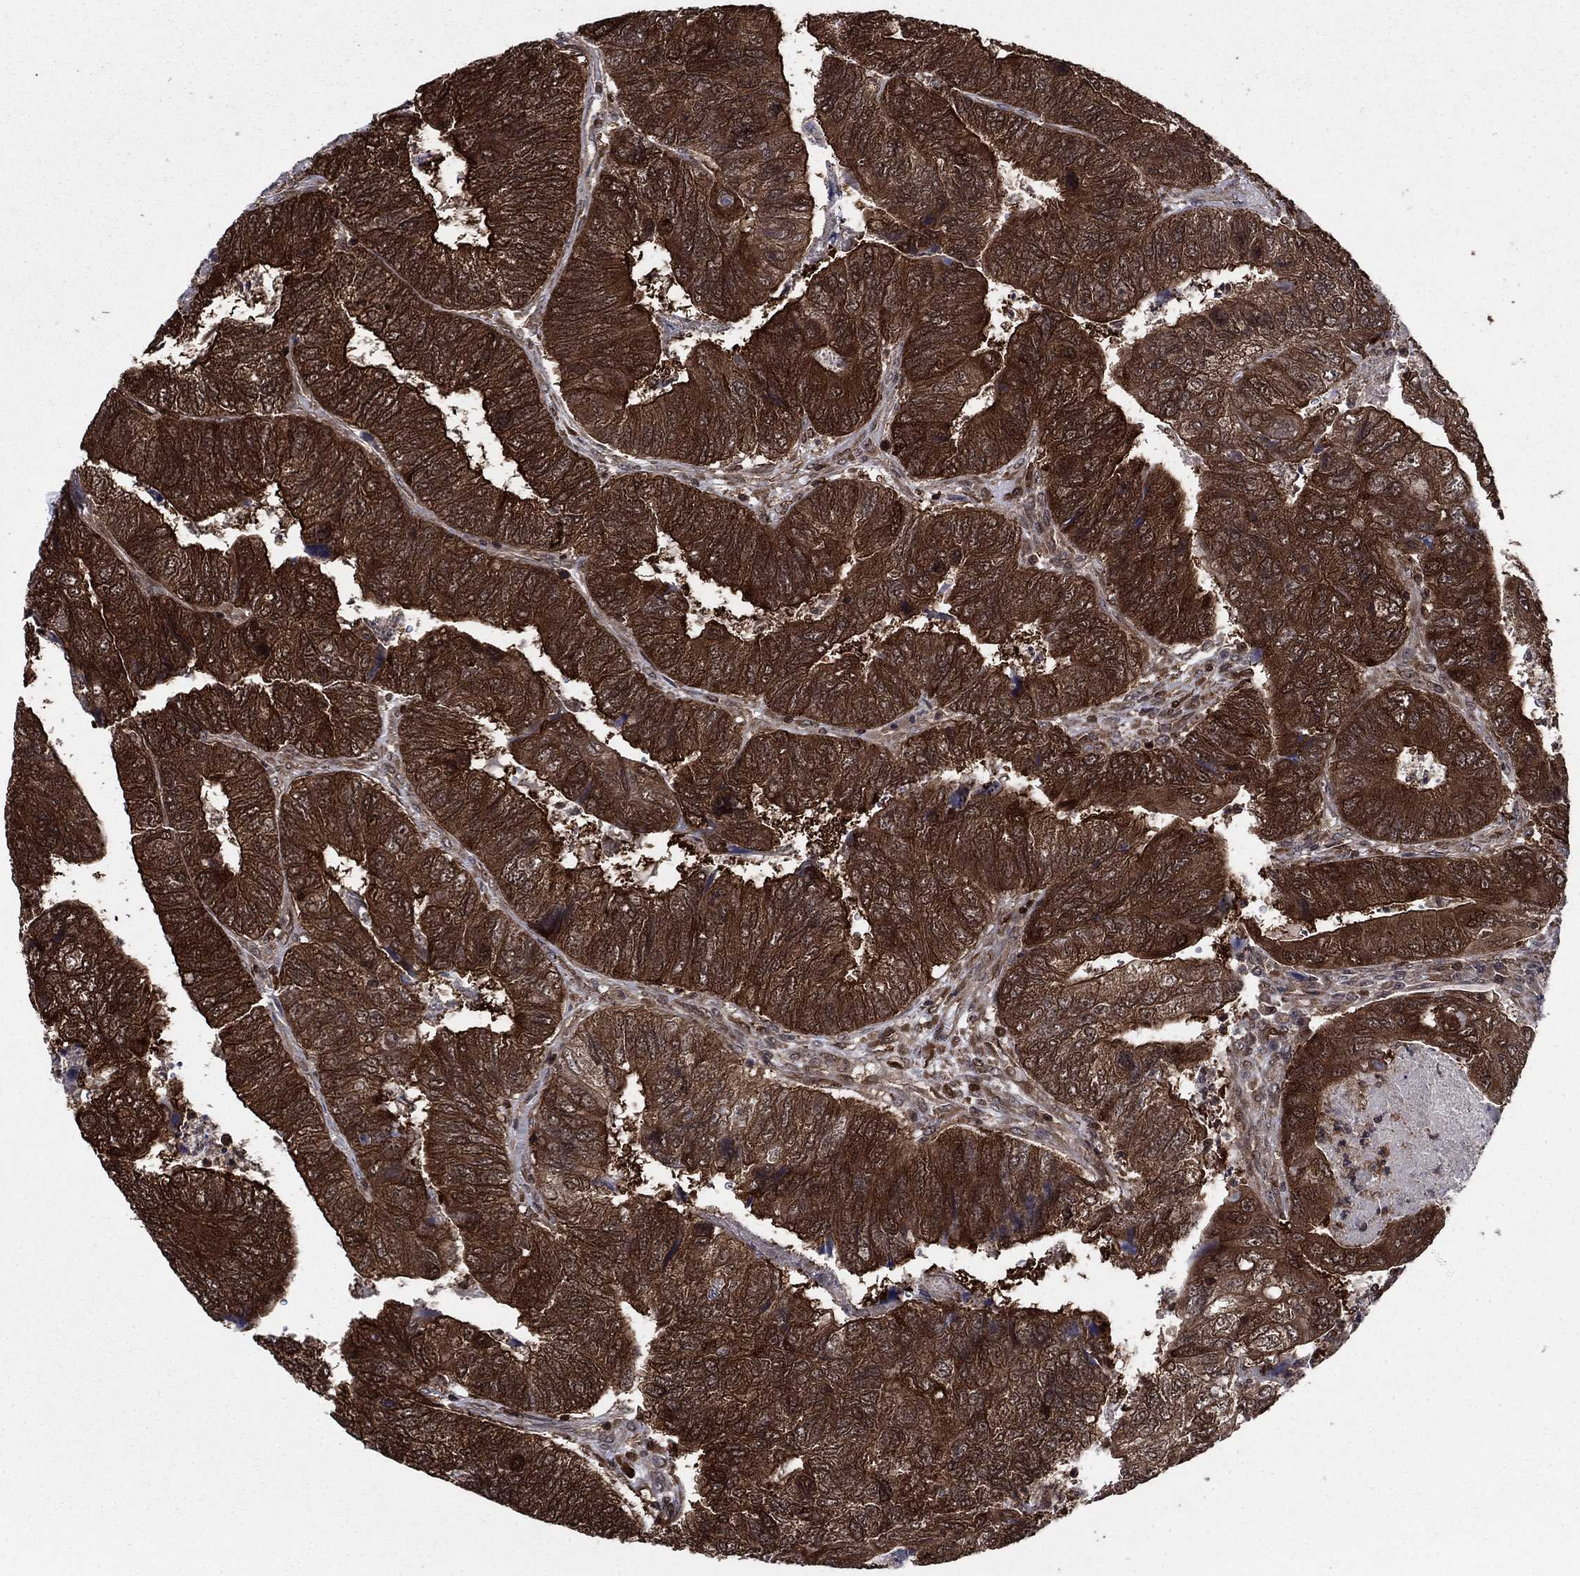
{"staining": {"intensity": "strong", "quantity": ">75%", "location": "cytoplasmic/membranous"}, "tissue": "colorectal cancer", "cell_type": "Tumor cells", "image_type": "cancer", "snomed": [{"axis": "morphology", "description": "Adenocarcinoma, NOS"}, {"axis": "topography", "description": "Colon"}], "caption": "Adenocarcinoma (colorectal) stained with DAB immunohistochemistry reveals high levels of strong cytoplasmic/membranous positivity in about >75% of tumor cells.", "gene": "CACYBP", "patient": {"sex": "female", "age": 67}}